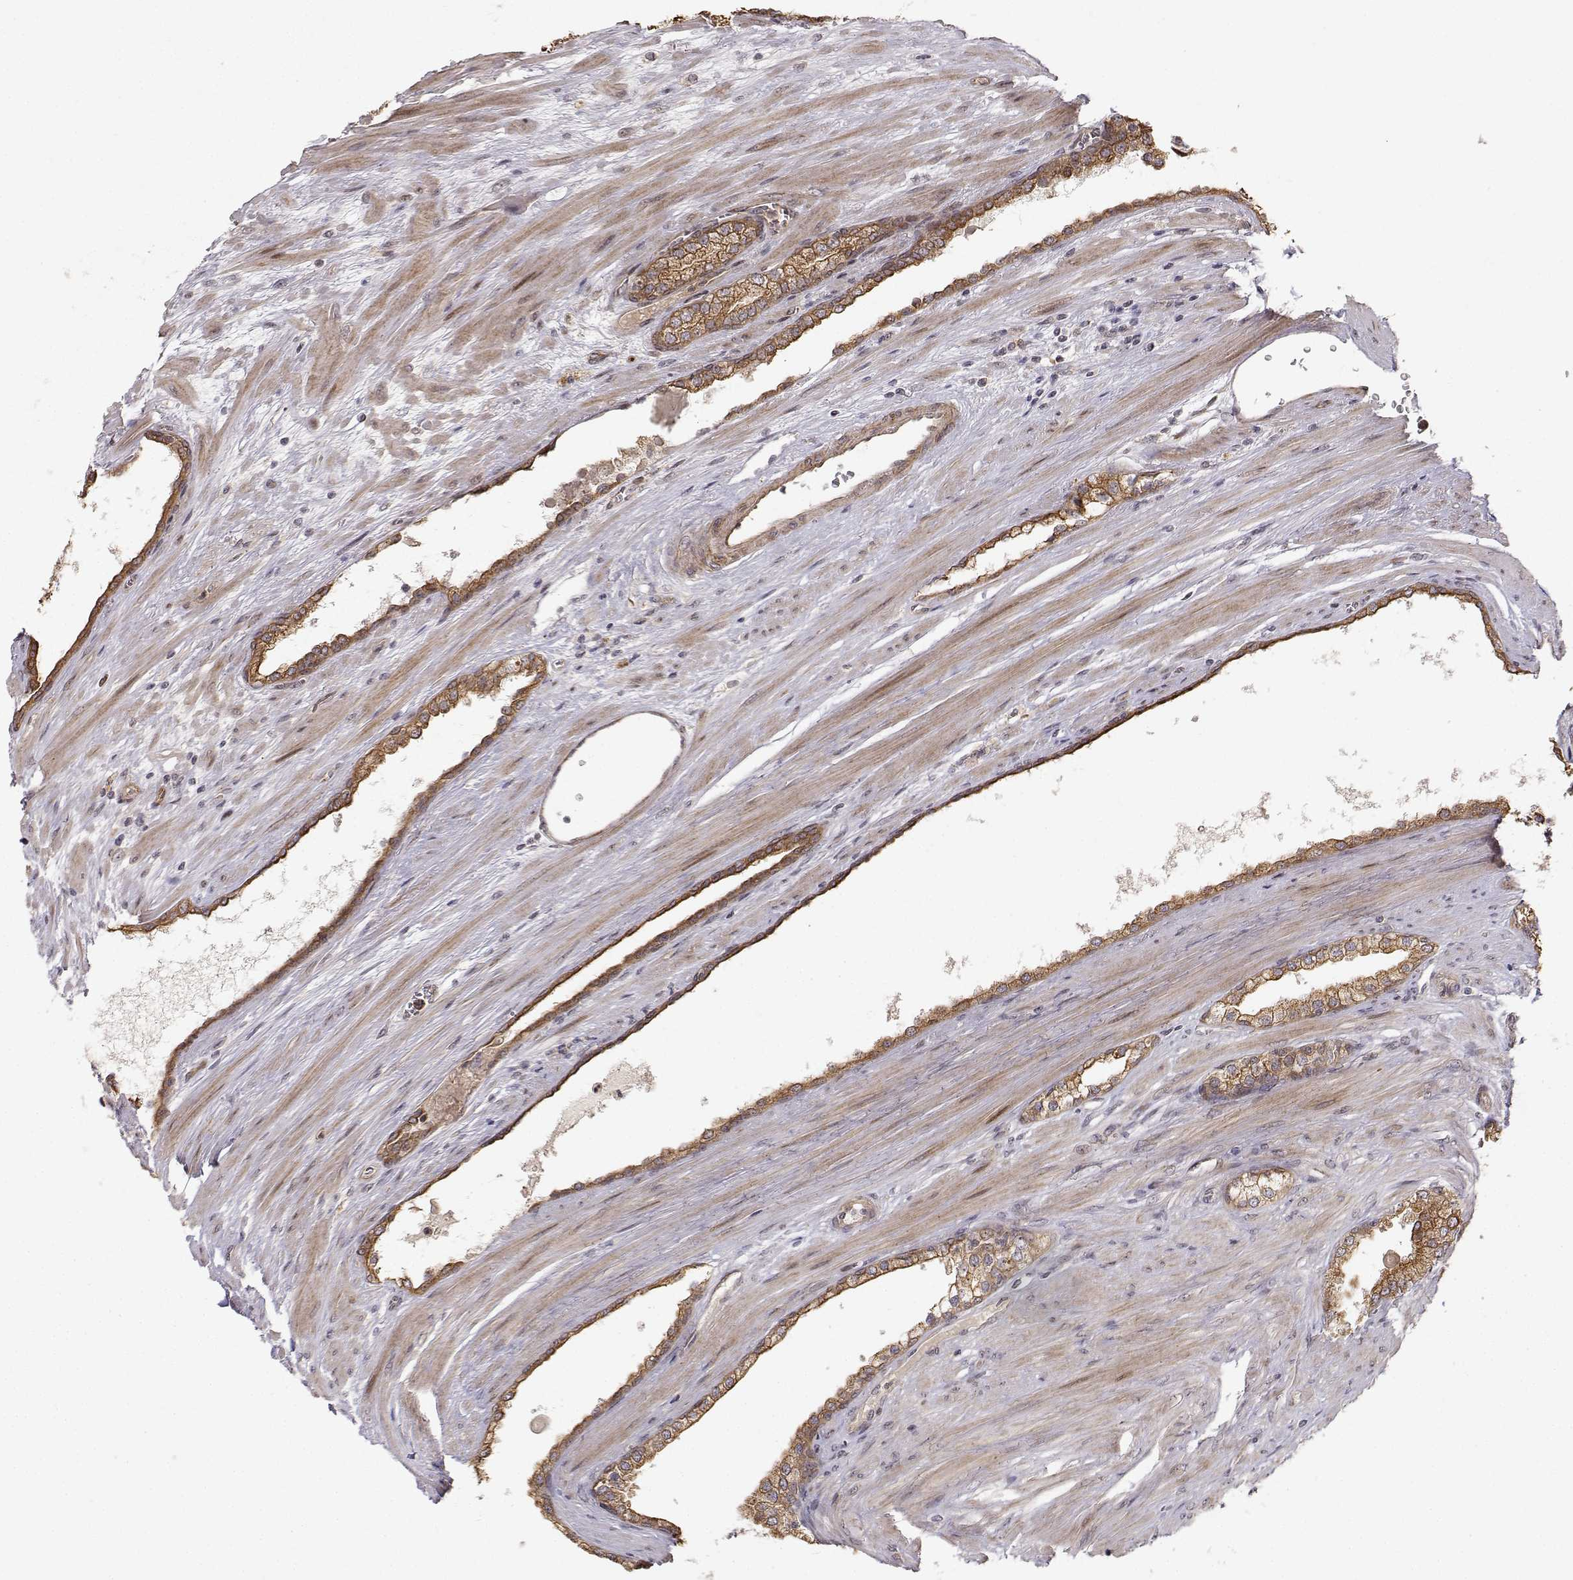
{"staining": {"intensity": "strong", "quantity": "25%-75%", "location": "cytoplasmic/membranous"}, "tissue": "prostate cancer", "cell_type": "Tumor cells", "image_type": "cancer", "snomed": [{"axis": "morphology", "description": "Adenocarcinoma, NOS"}, {"axis": "topography", "description": "Prostate"}], "caption": "Tumor cells reveal high levels of strong cytoplasmic/membranous staining in approximately 25%-75% of cells in adenocarcinoma (prostate).", "gene": "APC", "patient": {"sex": "male", "age": 67}}